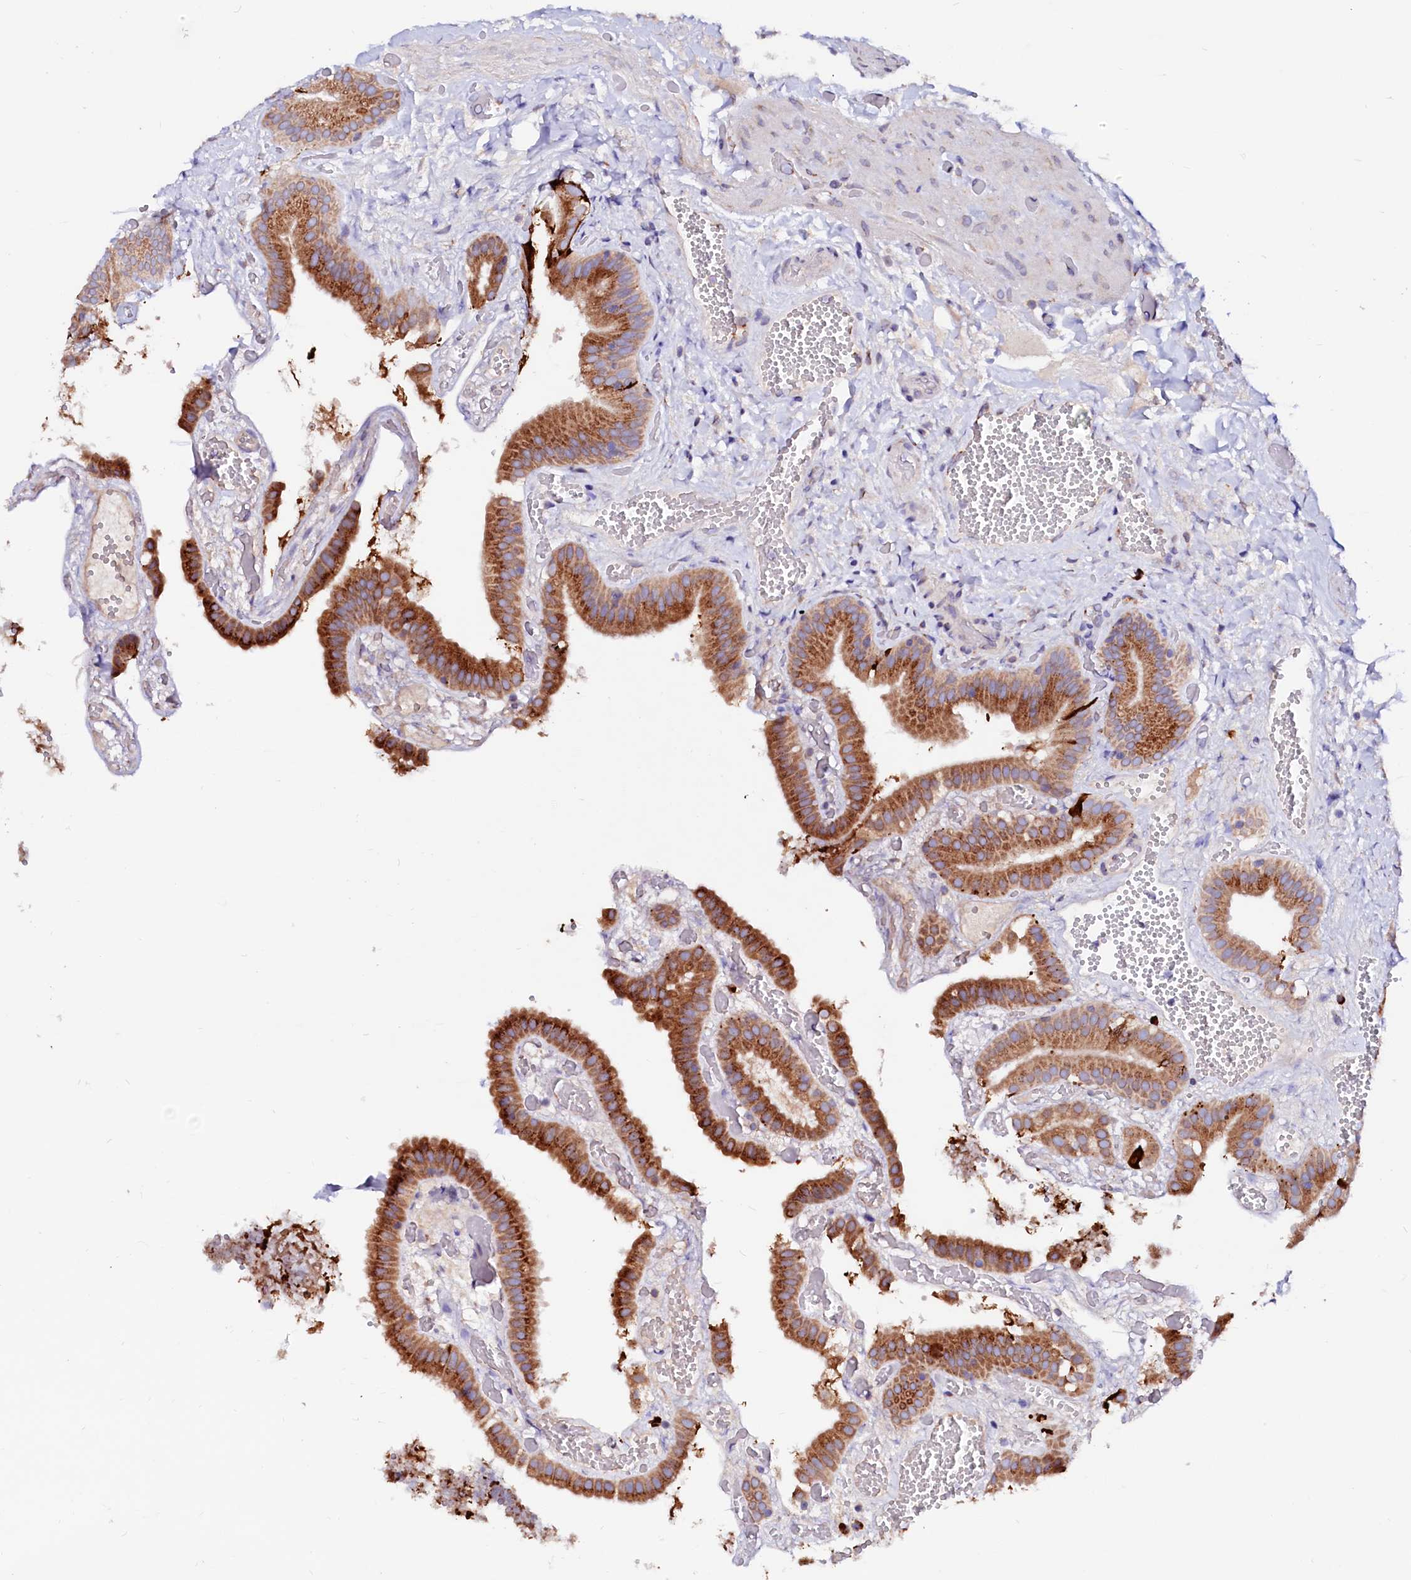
{"staining": {"intensity": "strong", "quantity": ">75%", "location": "cytoplasmic/membranous"}, "tissue": "gallbladder", "cell_type": "Glandular cells", "image_type": "normal", "snomed": [{"axis": "morphology", "description": "Normal tissue, NOS"}, {"axis": "topography", "description": "Gallbladder"}], "caption": "High-power microscopy captured an IHC micrograph of benign gallbladder, revealing strong cytoplasmic/membranous staining in about >75% of glandular cells.", "gene": "LMAN1", "patient": {"sex": "female", "age": 64}}